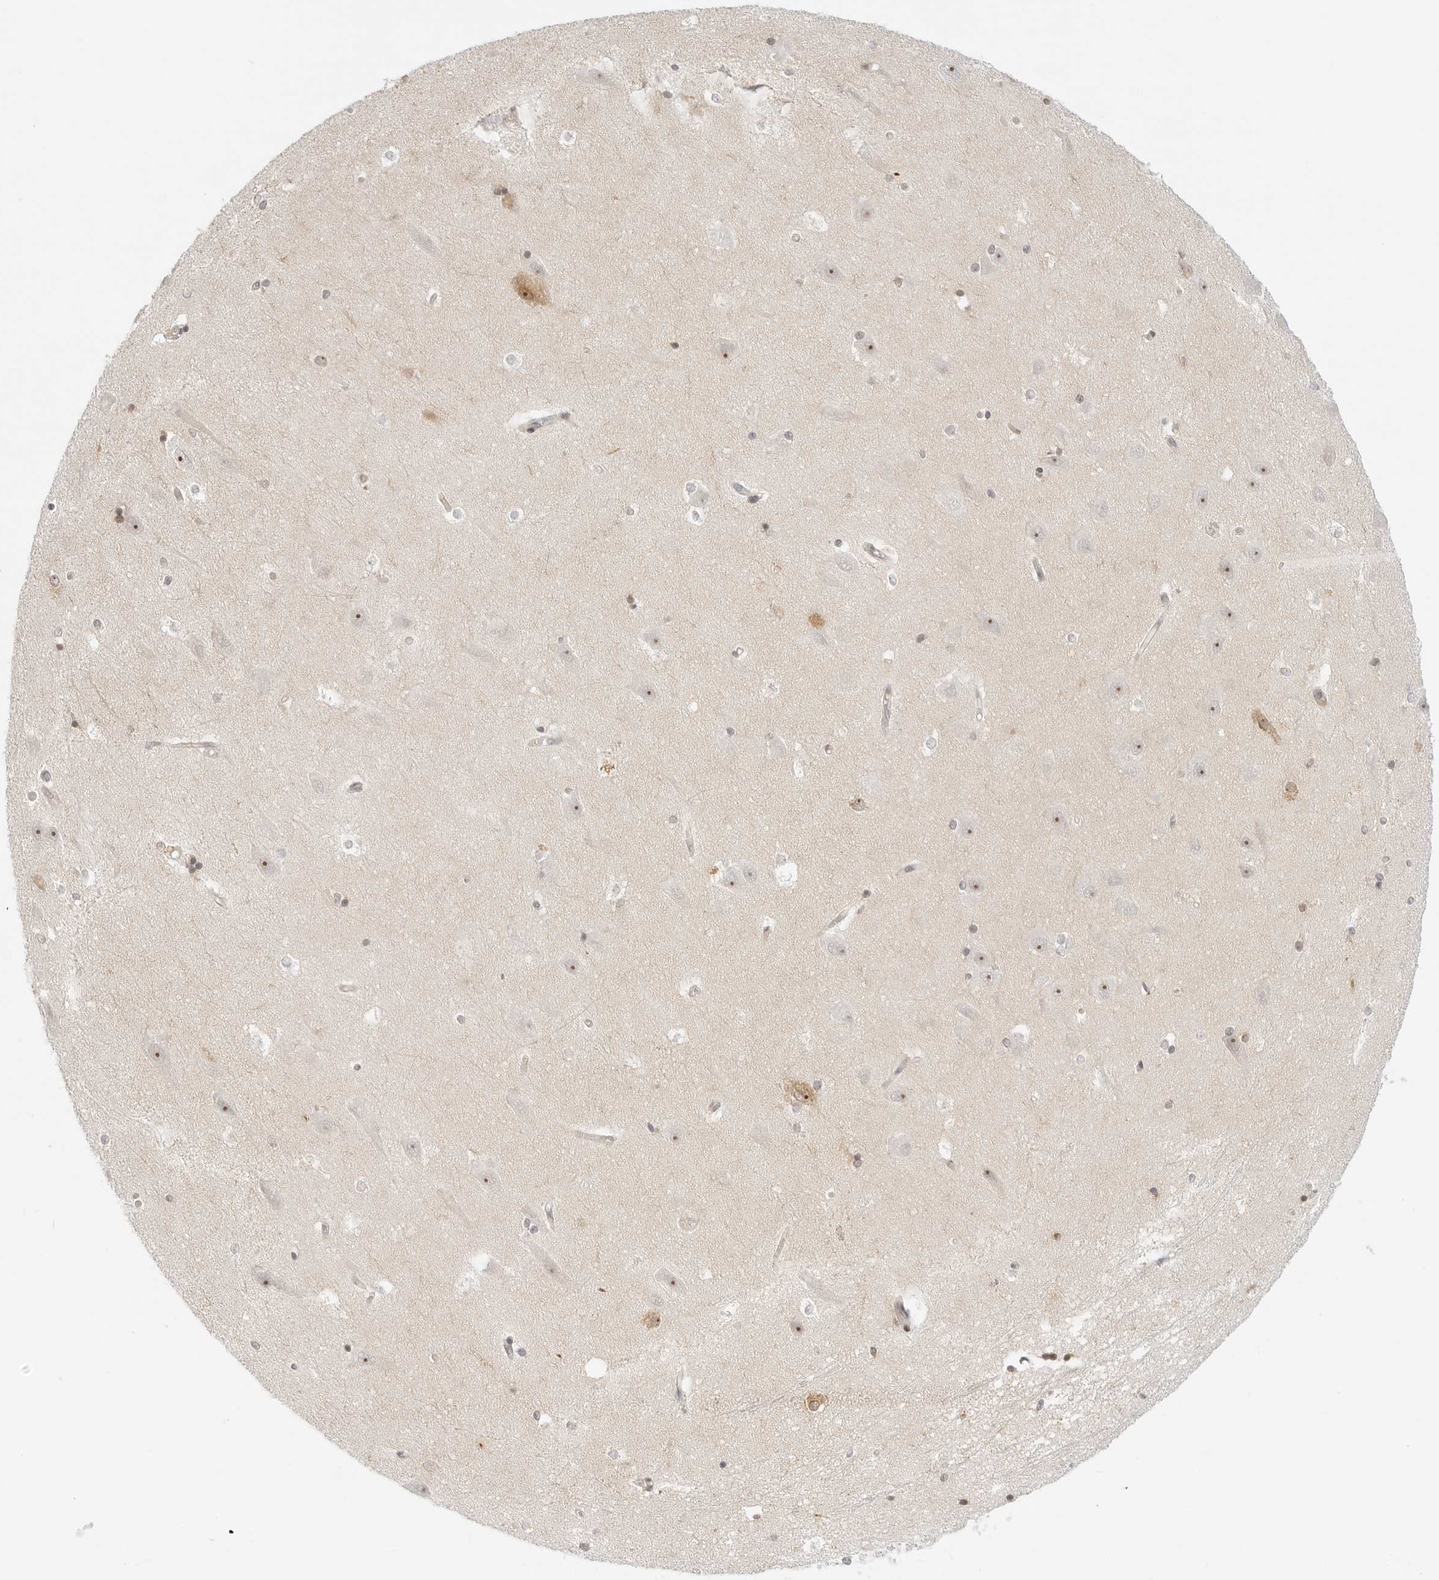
{"staining": {"intensity": "weak", "quantity": "25%-75%", "location": "nuclear"}, "tissue": "hippocampus", "cell_type": "Glial cells", "image_type": "normal", "snomed": [{"axis": "morphology", "description": "Normal tissue, NOS"}, {"axis": "topography", "description": "Hippocampus"}], "caption": "This image demonstrates immunohistochemistry (IHC) staining of unremarkable human hippocampus, with low weak nuclear staining in approximately 25%-75% of glial cells.", "gene": "HIPK3", "patient": {"sex": "male", "age": 45}}